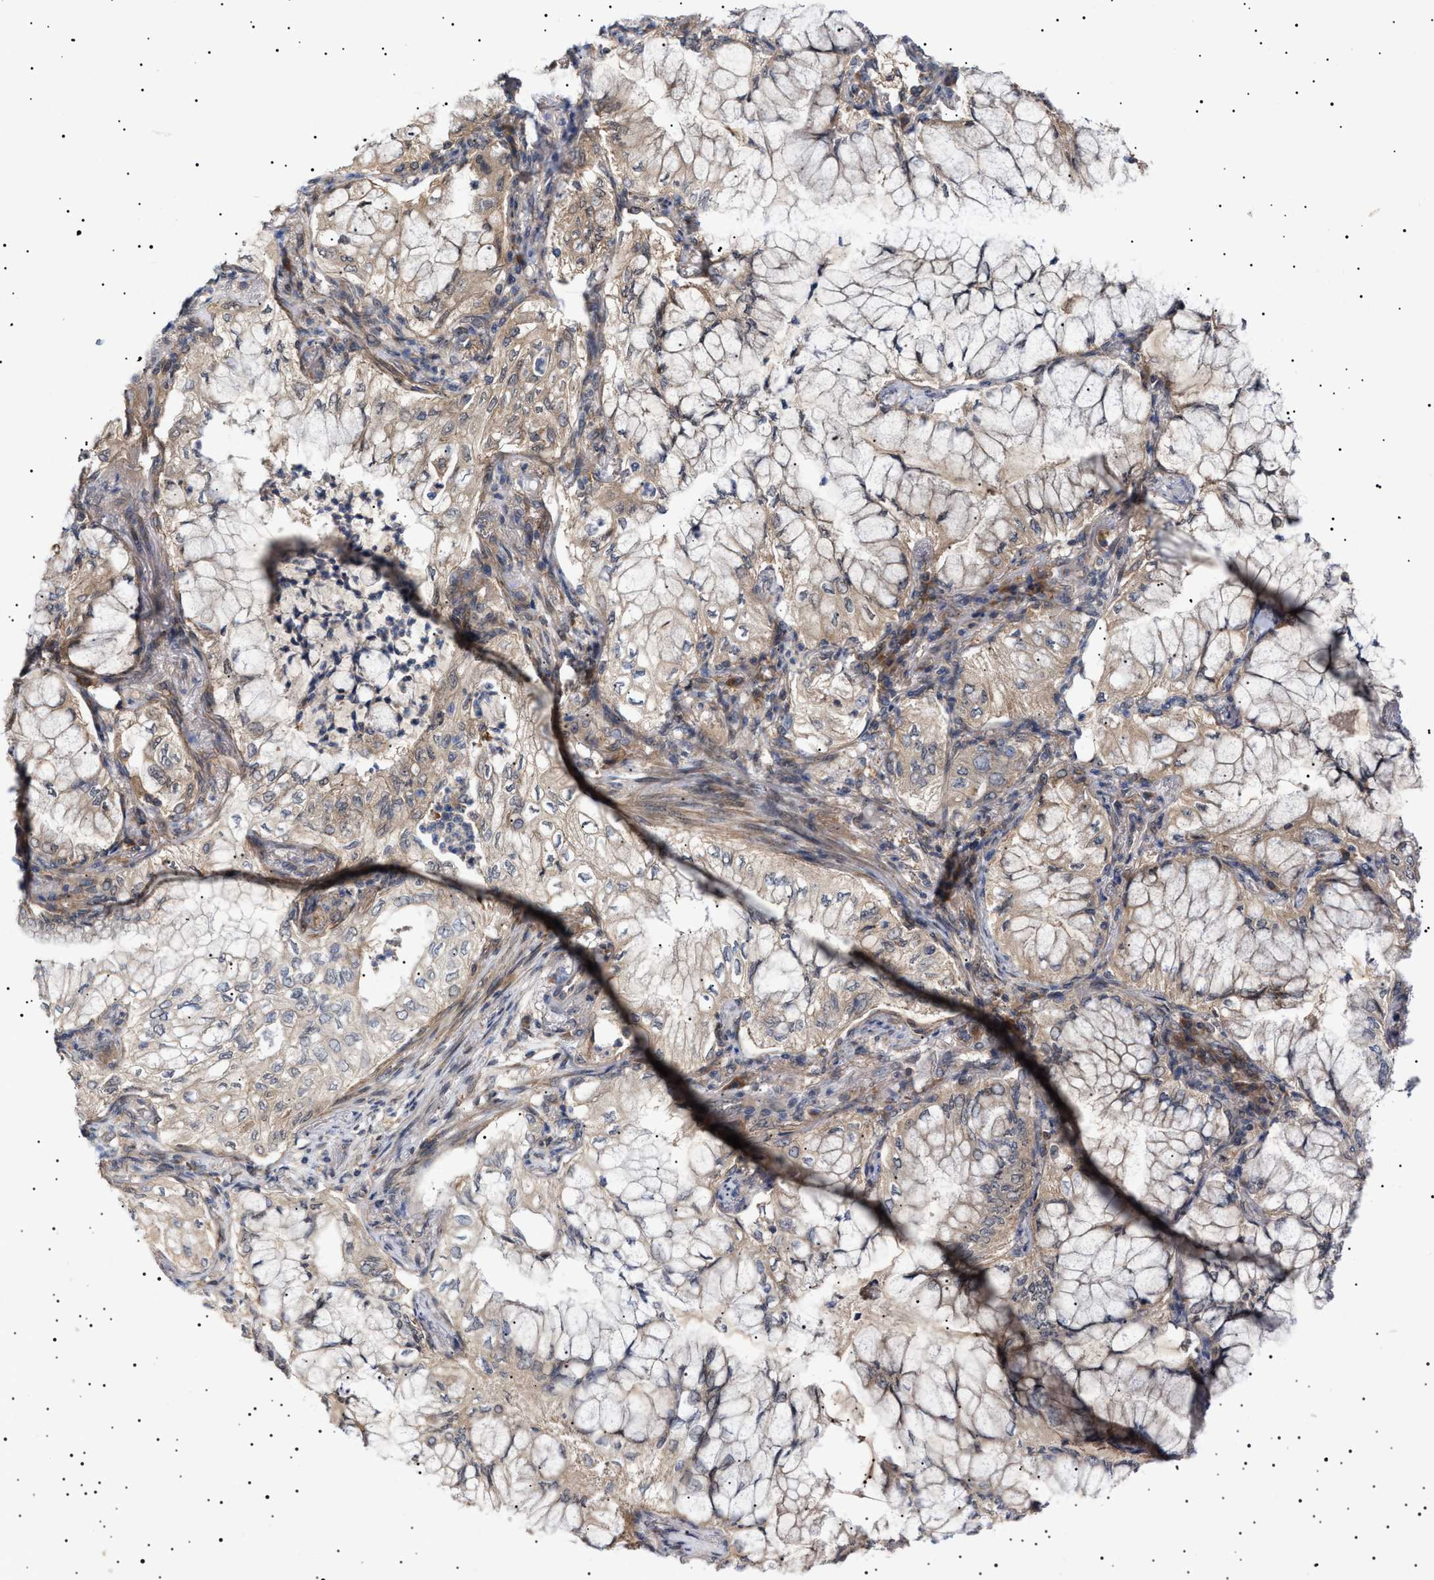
{"staining": {"intensity": "moderate", "quantity": "25%-75%", "location": "cytoplasmic/membranous"}, "tissue": "lung cancer", "cell_type": "Tumor cells", "image_type": "cancer", "snomed": [{"axis": "morphology", "description": "Adenocarcinoma, NOS"}, {"axis": "topography", "description": "Lung"}], "caption": "Immunohistochemical staining of lung cancer shows medium levels of moderate cytoplasmic/membranous protein positivity in approximately 25%-75% of tumor cells.", "gene": "NPLOC4", "patient": {"sex": "female", "age": 70}}